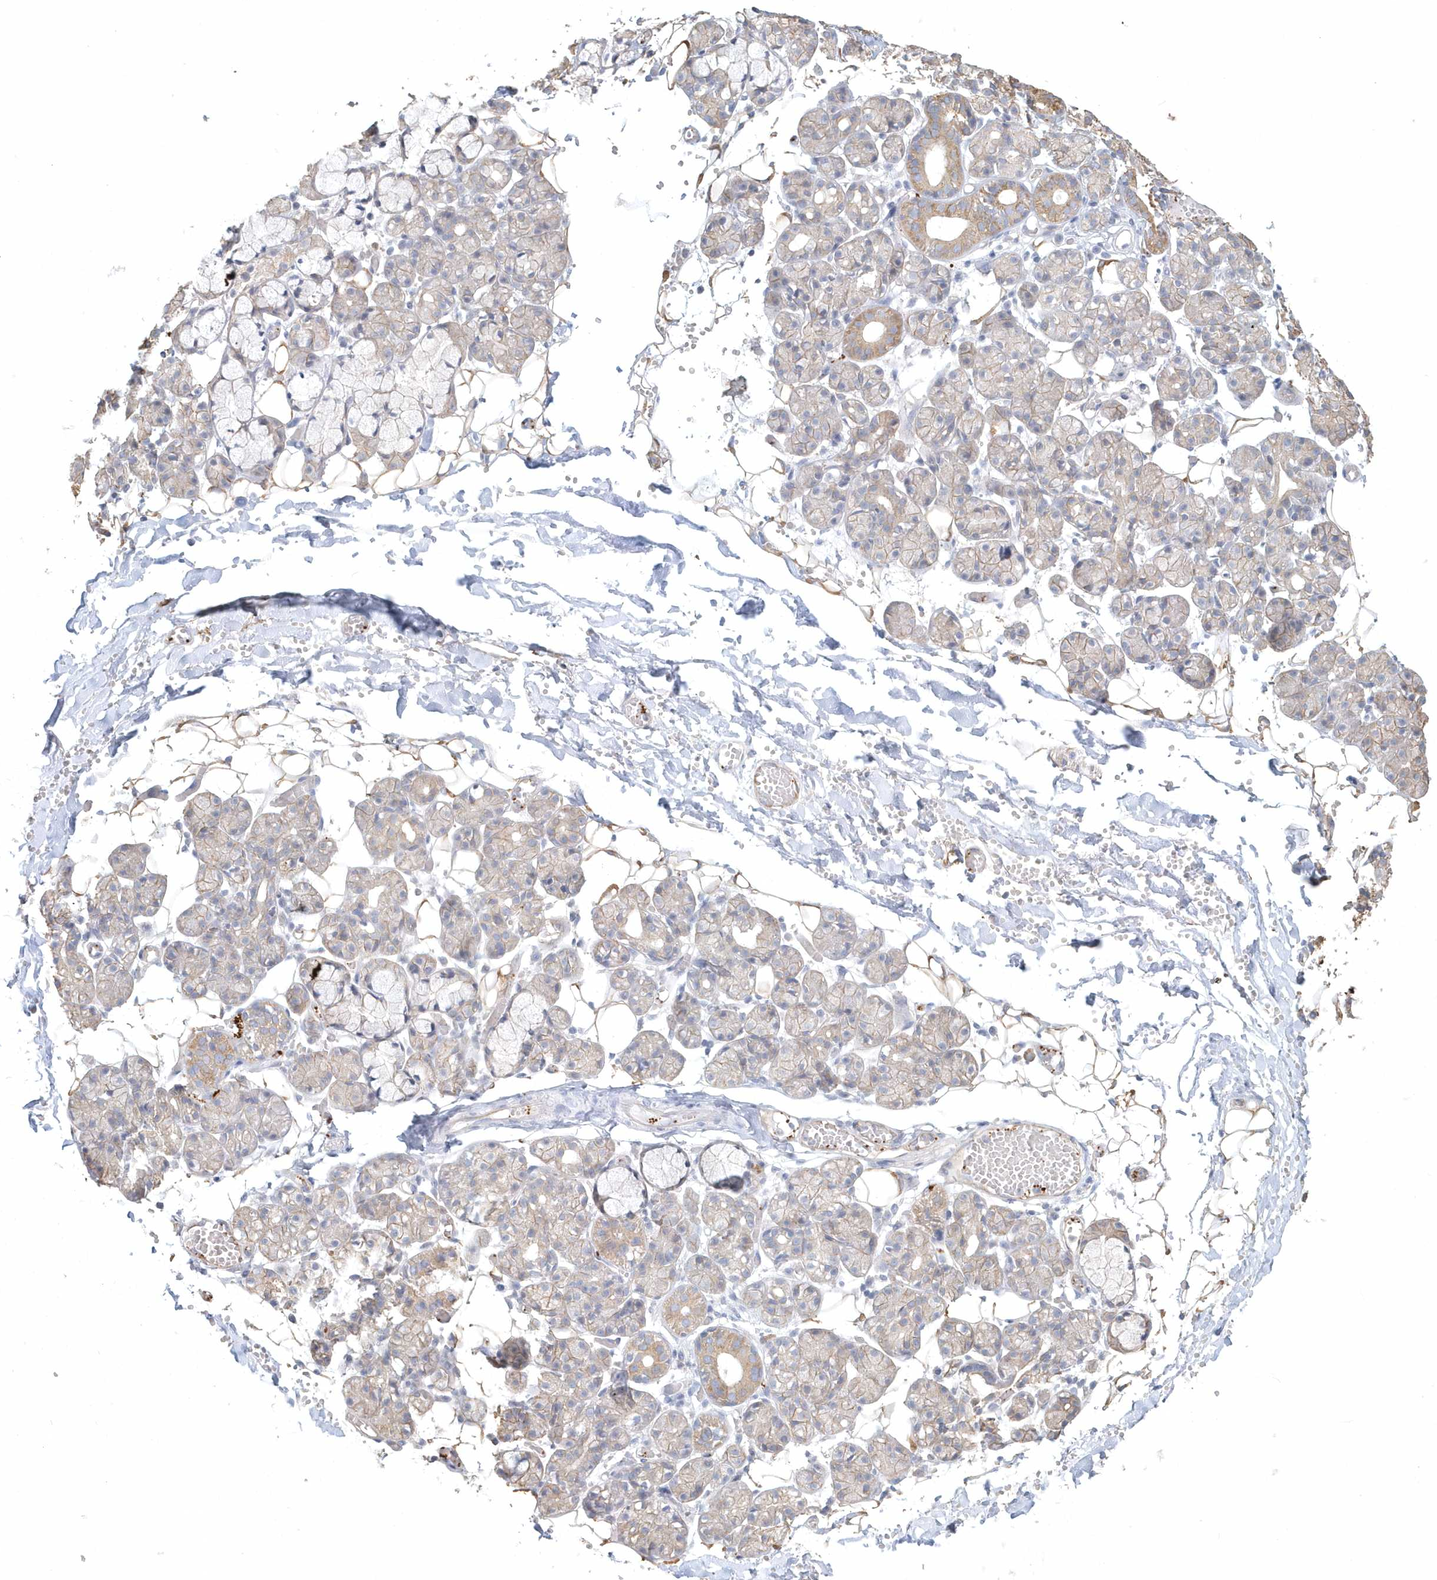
{"staining": {"intensity": "weak", "quantity": "25%-75%", "location": "cytoplasmic/membranous"}, "tissue": "salivary gland", "cell_type": "Glandular cells", "image_type": "normal", "snomed": [{"axis": "morphology", "description": "Normal tissue, NOS"}, {"axis": "topography", "description": "Salivary gland"}], "caption": "This micrograph demonstrates immunohistochemistry (IHC) staining of normal human salivary gland, with low weak cytoplasmic/membranous positivity in approximately 25%-75% of glandular cells.", "gene": "MMRN1", "patient": {"sex": "male", "age": 63}}